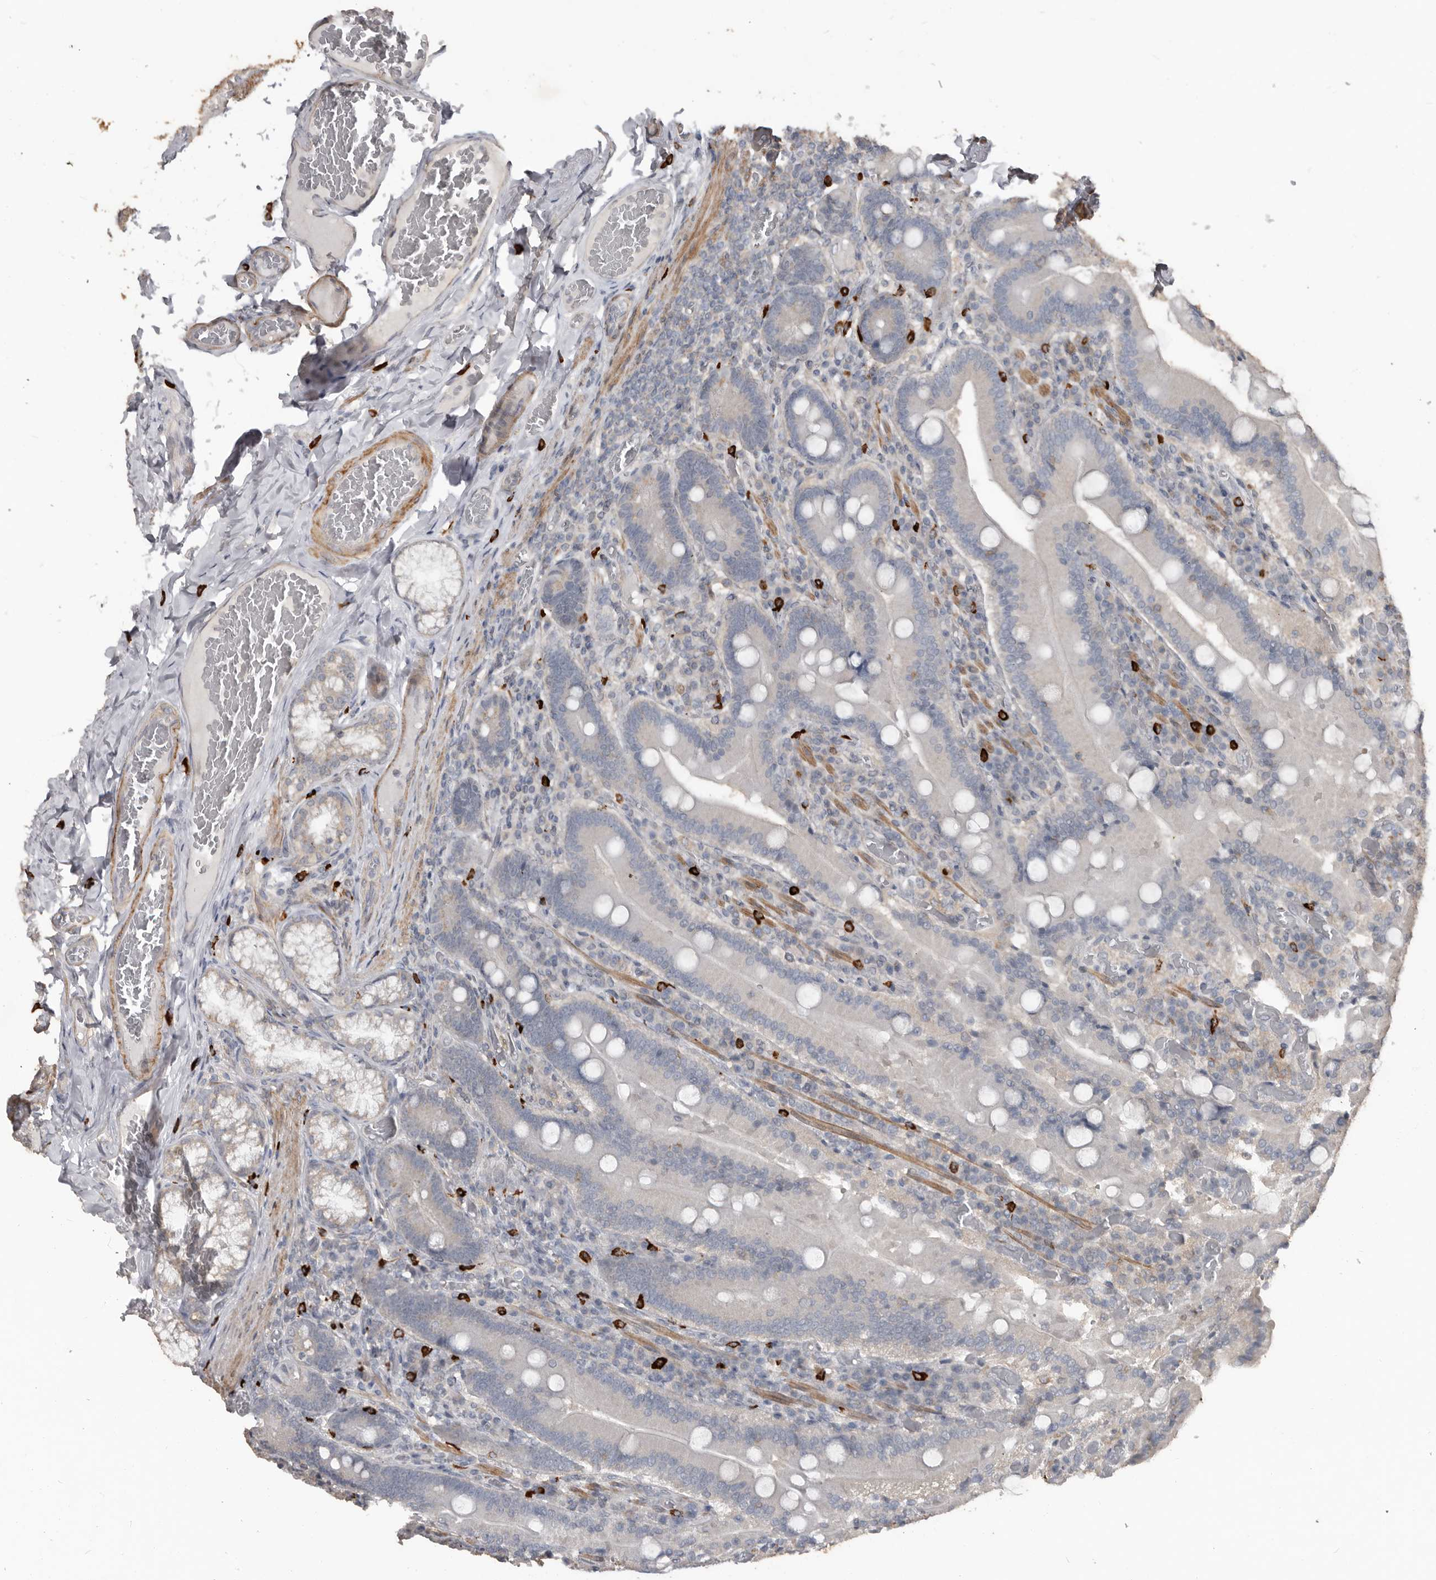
{"staining": {"intensity": "weak", "quantity": "<25%", "location": "cytoplasmic/membranous"}, "tissue": "duodenum", "cell_type": "Glandular cells", "image_type": "normal", "snomed": [{"axis": "morphology", "description": "Normal tissue, NOS"}, {"axis": "topography", "description": "Duodenum"}], "caption": "Glandular cells are negative for protein expression in normal human duodenum. (DAB (3,3'-diaminobenzidine) immunohistochemistry with hematoxylin counter stain).", "gene": "BAMBI", "patient": {"sex": "female", "age": 62}}